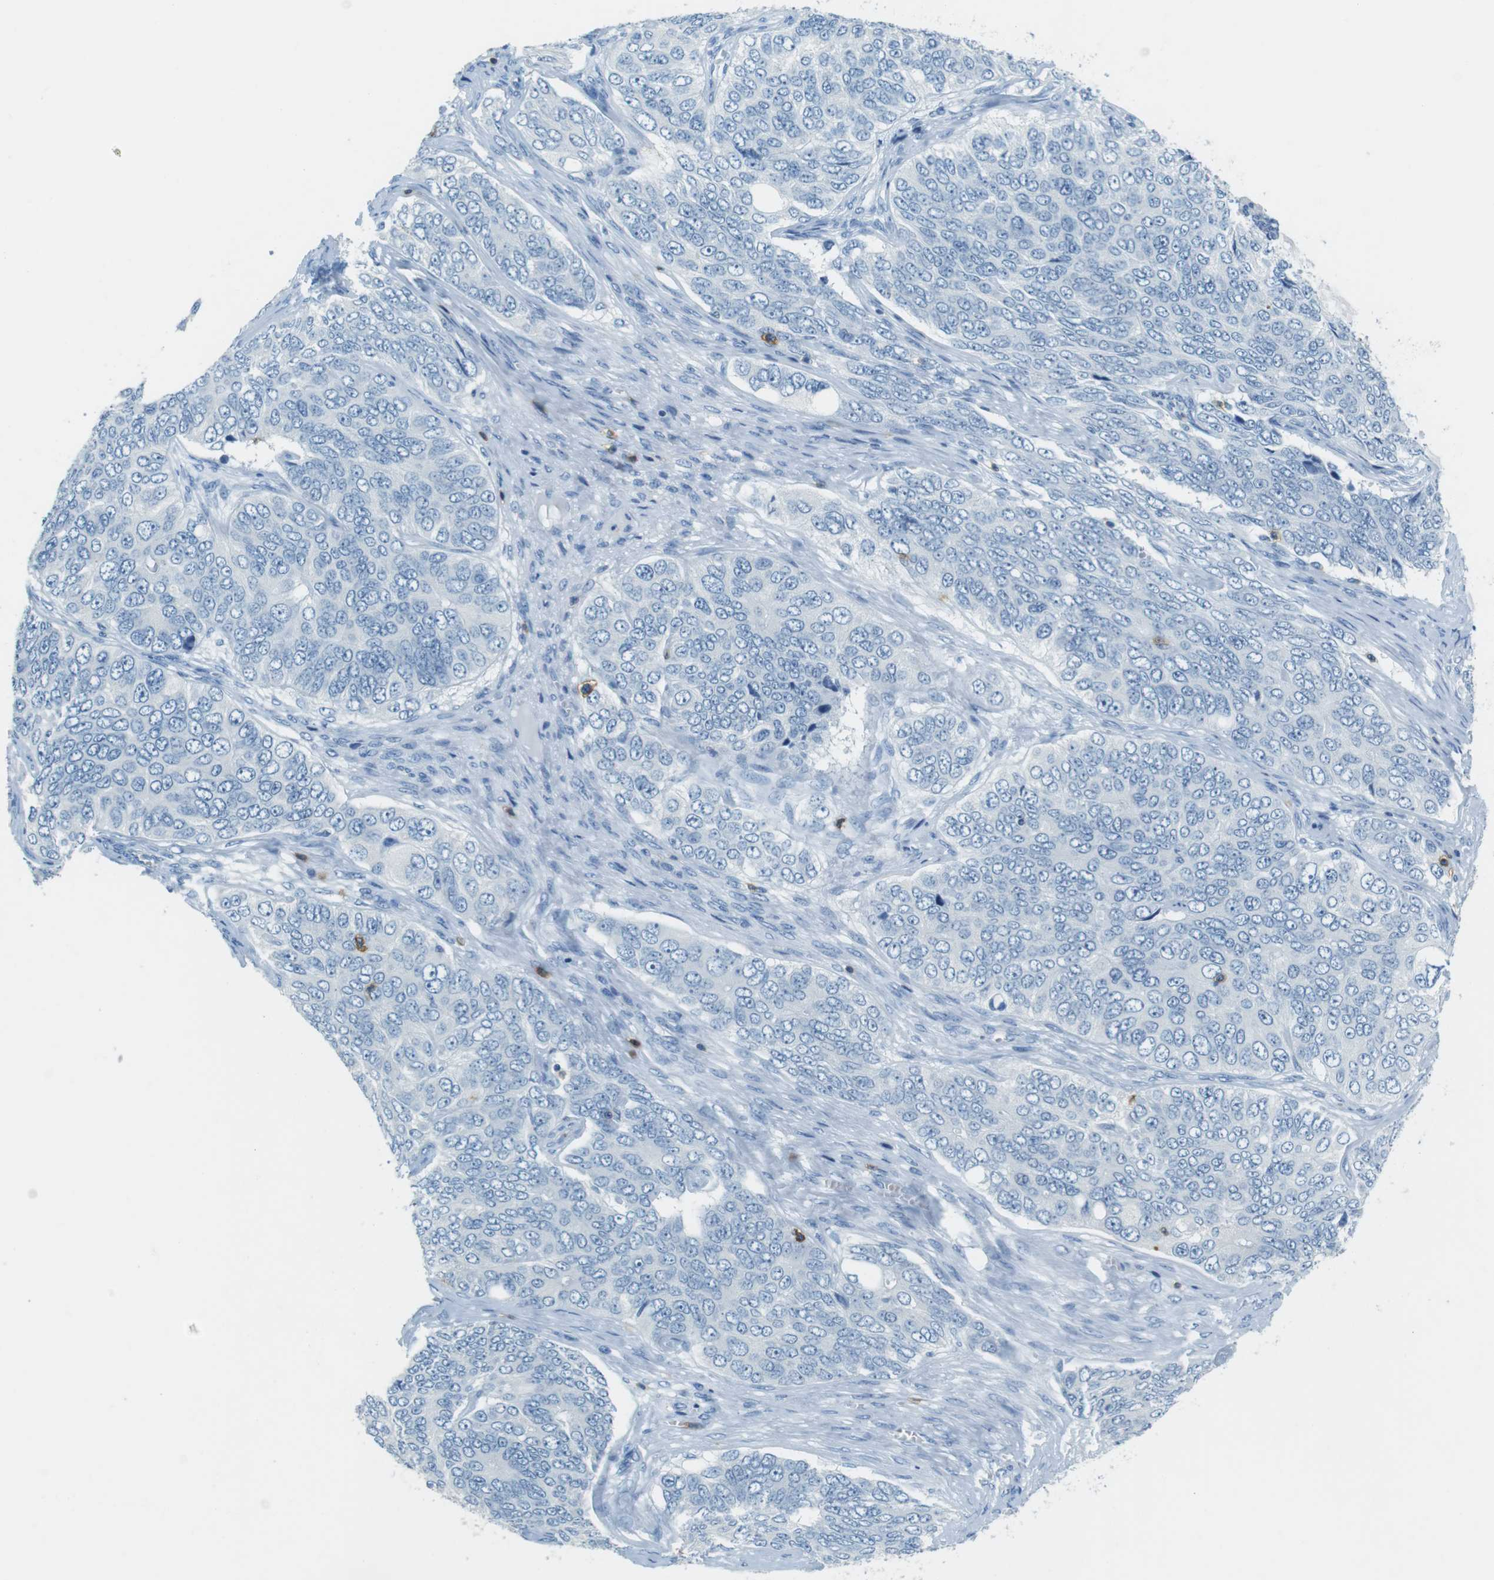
{"staining": {"intensity": "negative", "quantity": "none", "location": "none"}, "tissue": "ovarian cancer", "cell_type": "Tumor cells", "image_type": "cancer", "snomed": [{"axis": "morphology", "description": "Carcinoma, endometroid"}, {"axis": "topography", "description": "Ovary"}], "caption": "There is no significant positivity in tumor cells of endometroid carcinoma (ovarian). (Immunohistochemistry (ihc), brightfield microscopy, high magnification).", "gene": "LAT", "patient": {"sex": "female", "age": 51}}